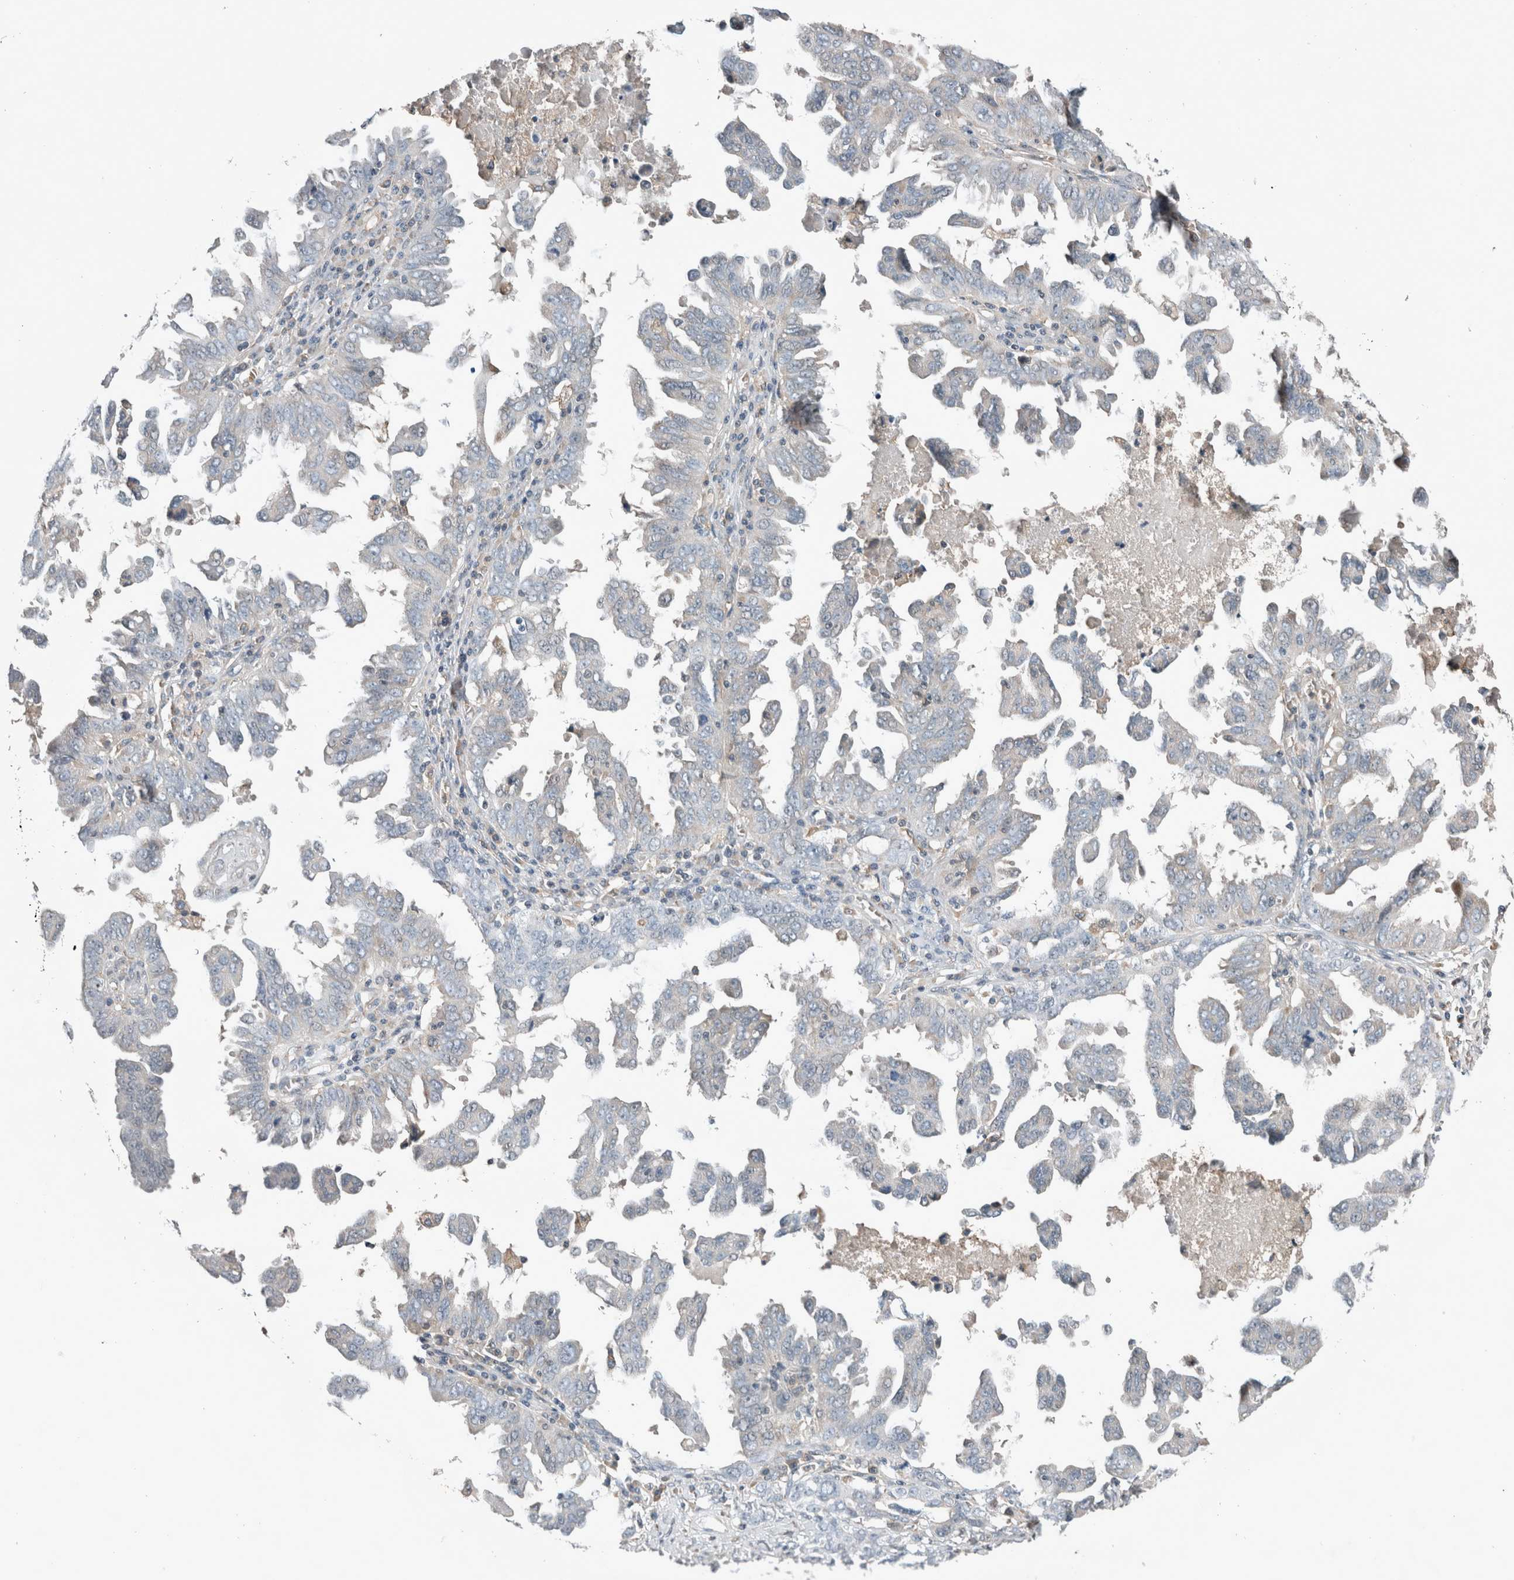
{"staining": {"intensity": "negative", "quantity": "none", "location": "none"}, "tissue": "ovarian cancer", "cell_type": "Tumor cells", "image_type": "cancer", "snomed": [{"axis": "morphology", "description": "Carcinoma, endometroid"}, {"axis": "topography", "description": "Ovary"}], "caption": "DAB immunohistochemical staining of endometroid carcinoma (ovarian) demonstrates no significant positivity in tumor cells.", "gene": "JADE2", "patient": {"sex": "female", "age": 62}}